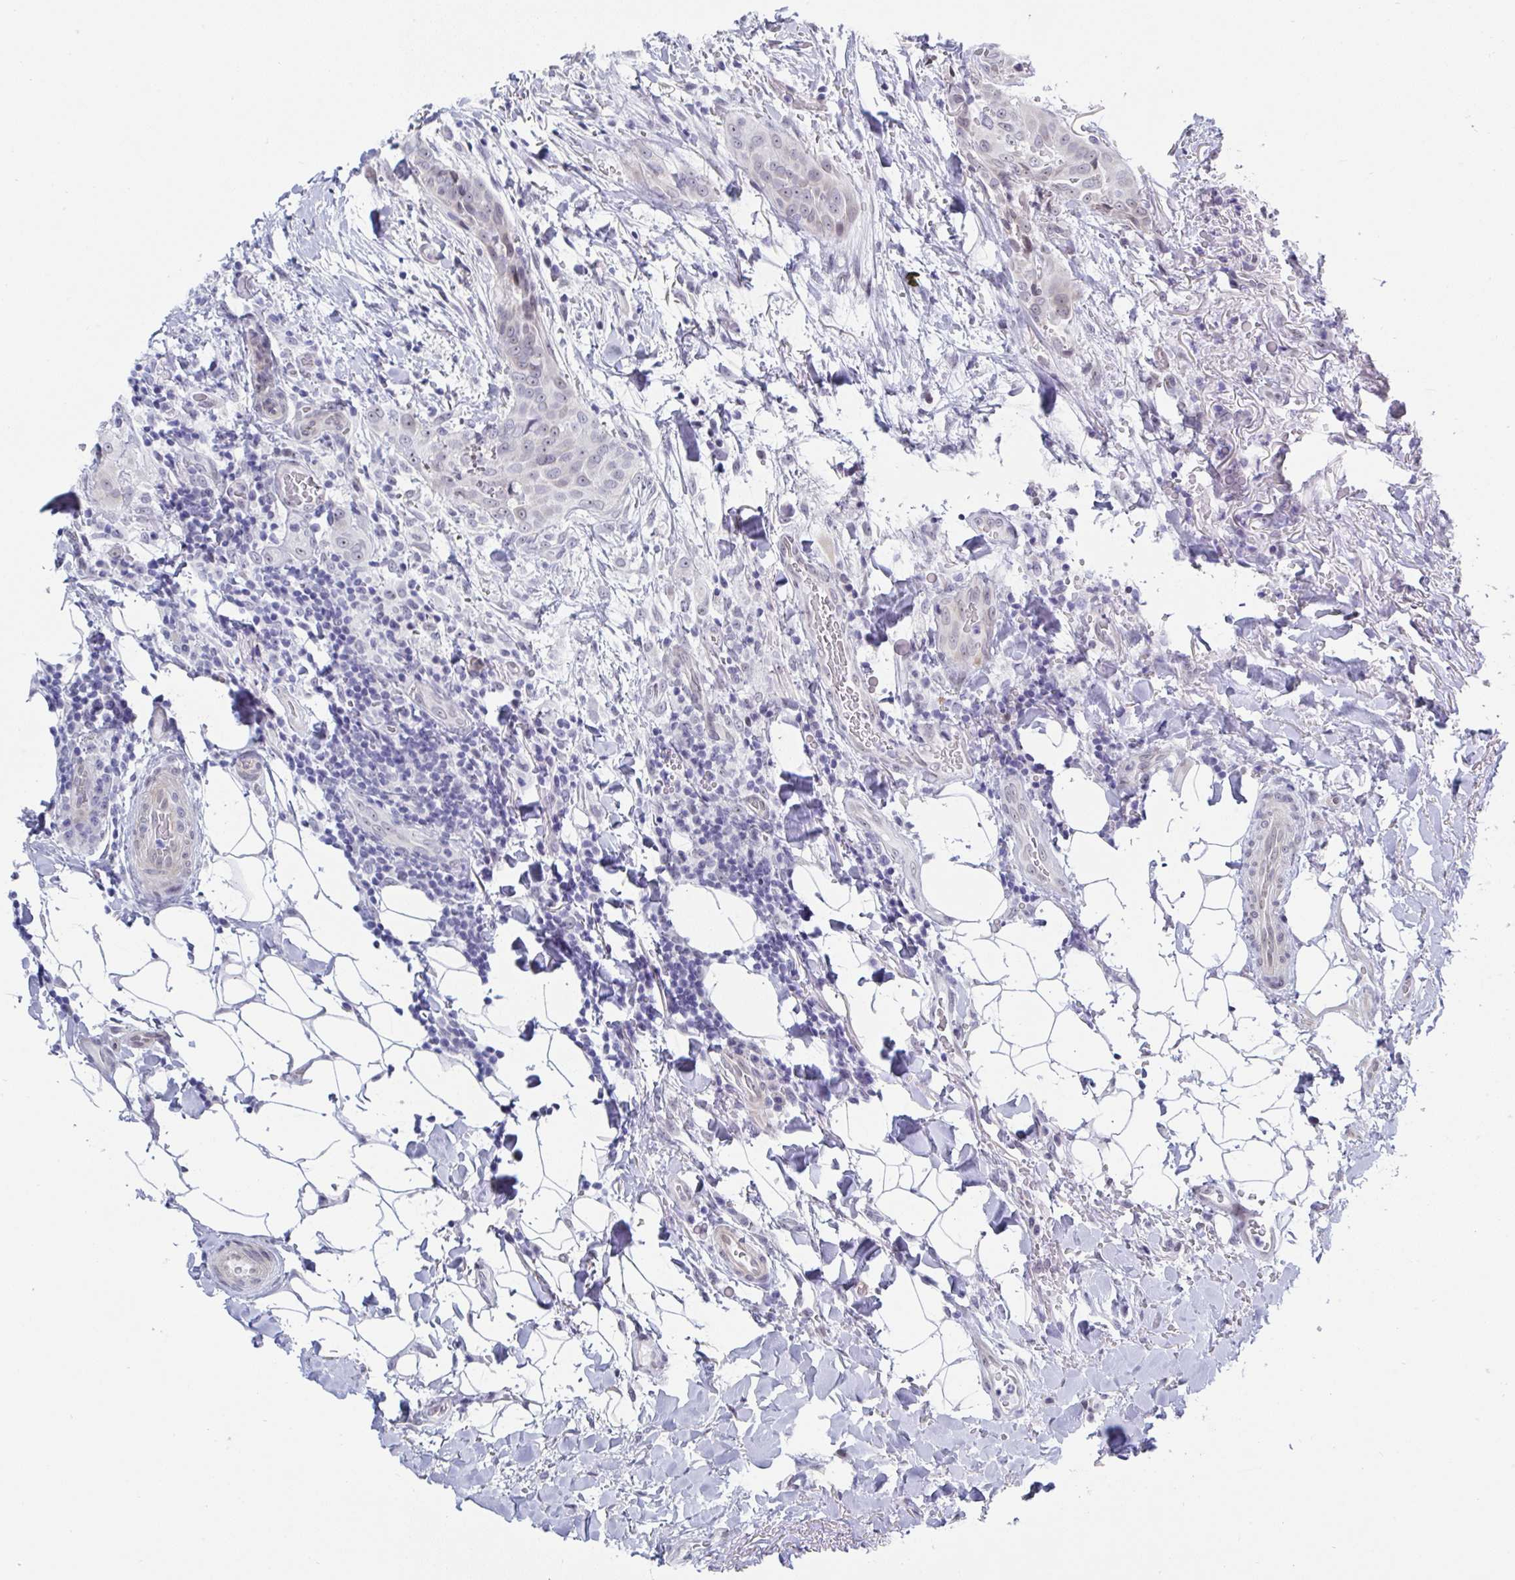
{"staining": {"intensity": "negative", "quantity": "none", "location": "none"}, "tissue": "thyroid cancer", "cell_type": "Tumor cells", "image_type": "cancer", "snomed": [{"axis": "morphology", "description": "Papillary adenocarcinoma, NOS"}, {"axis": "topography", "description": "Thyroid gland"}], "caption": "IHC histopathology image of neoplastic tissue: thyroid papillary adenocarcinoma stained with DAB (3,3'-diaminobenzidine) demonstrates no significant protein positivity in tumor cells. Nuclei are stained in blue.", "gene": "MFSD4A", "patient": {"sex": "male", "age": 61}}